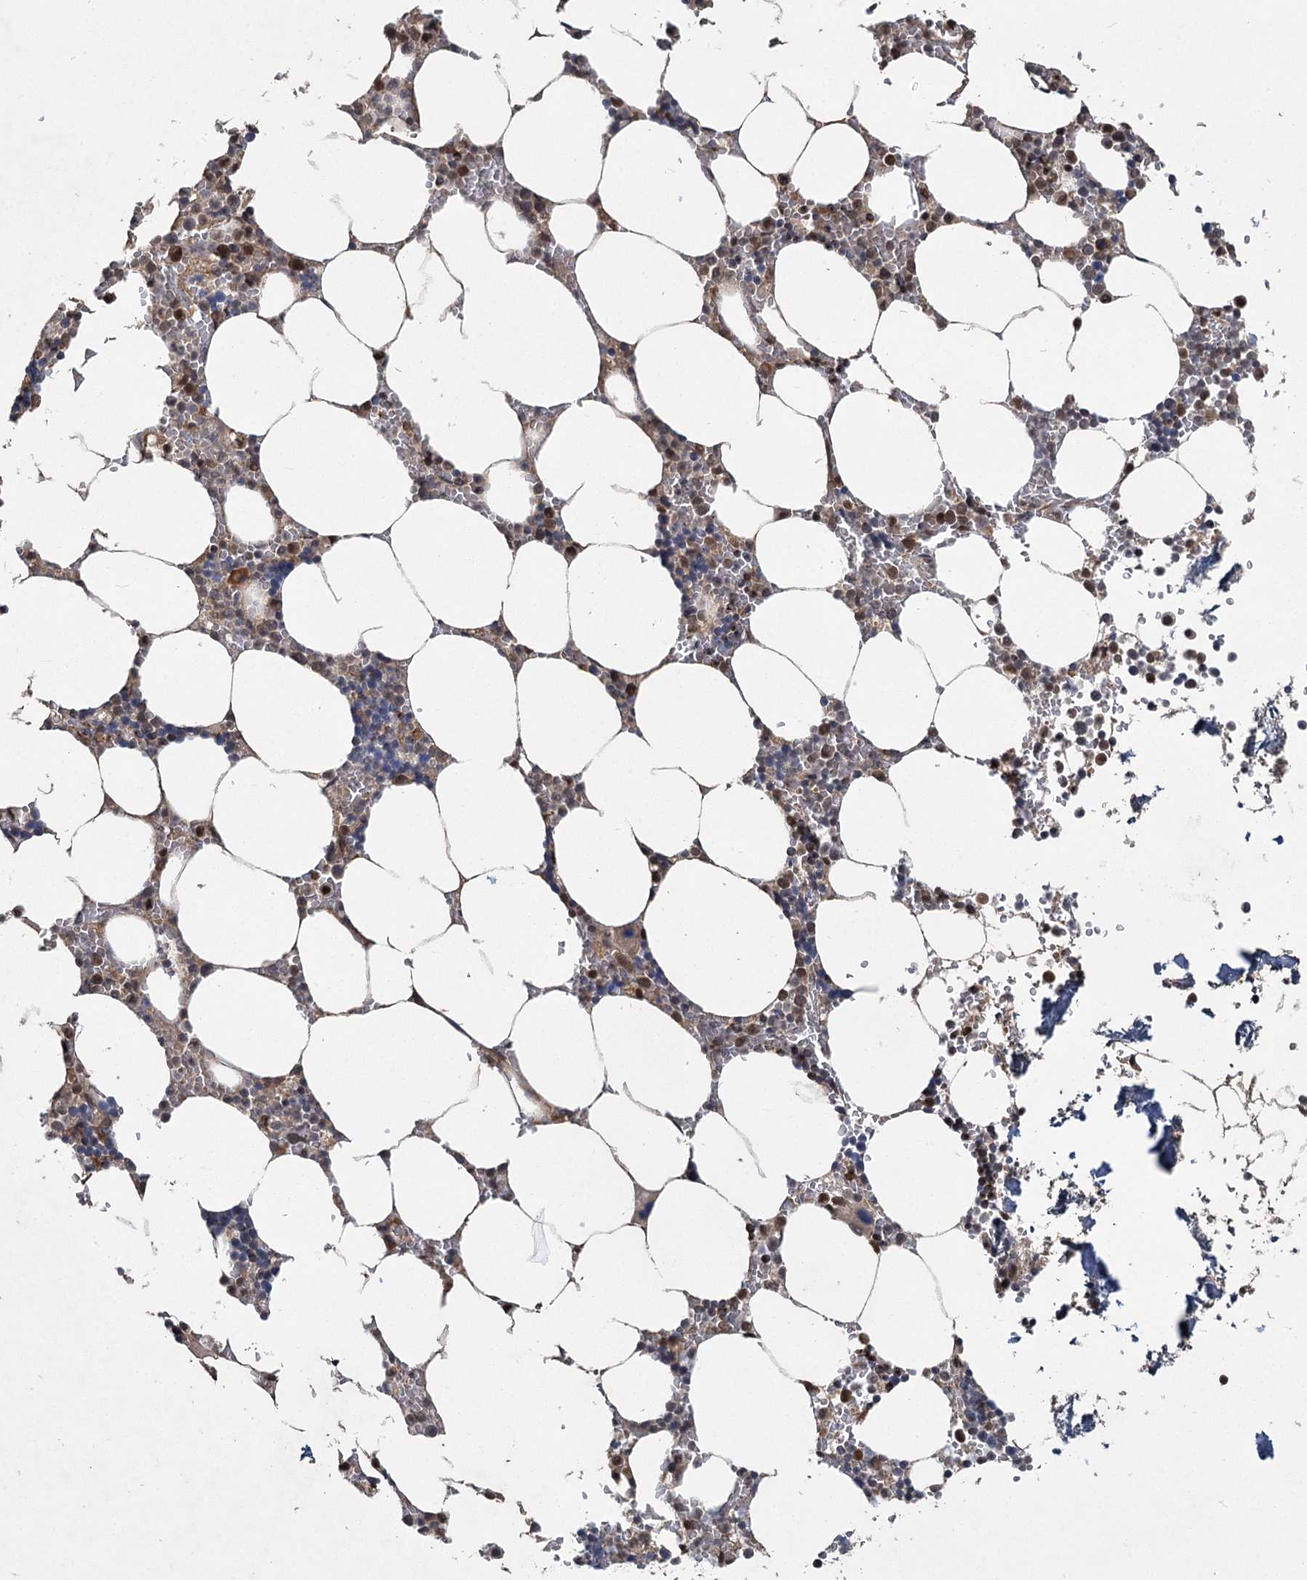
{"staining": {"intensity": "moderate", "quantity": "<25%", "location": "nuclear"}, "tissue": "bone marrow", "cell_type": "Hematopoietic cells", "image_type": "normal", "snomed": [{"axis": "morphology", "description": "Normal tissue, NOS"}, {"axis": "topography", "description": "Bone marrow"}], "caption": "Protein staining by IHC demonstrates moderate nuclear expression in approximately <25% of hematopoietic cells in benign bone marrow. (Brightfield microscopy of DAB IHC at high magnification).", "gene": "MYG1", "patient": {"sex": "male", "age": 70}}